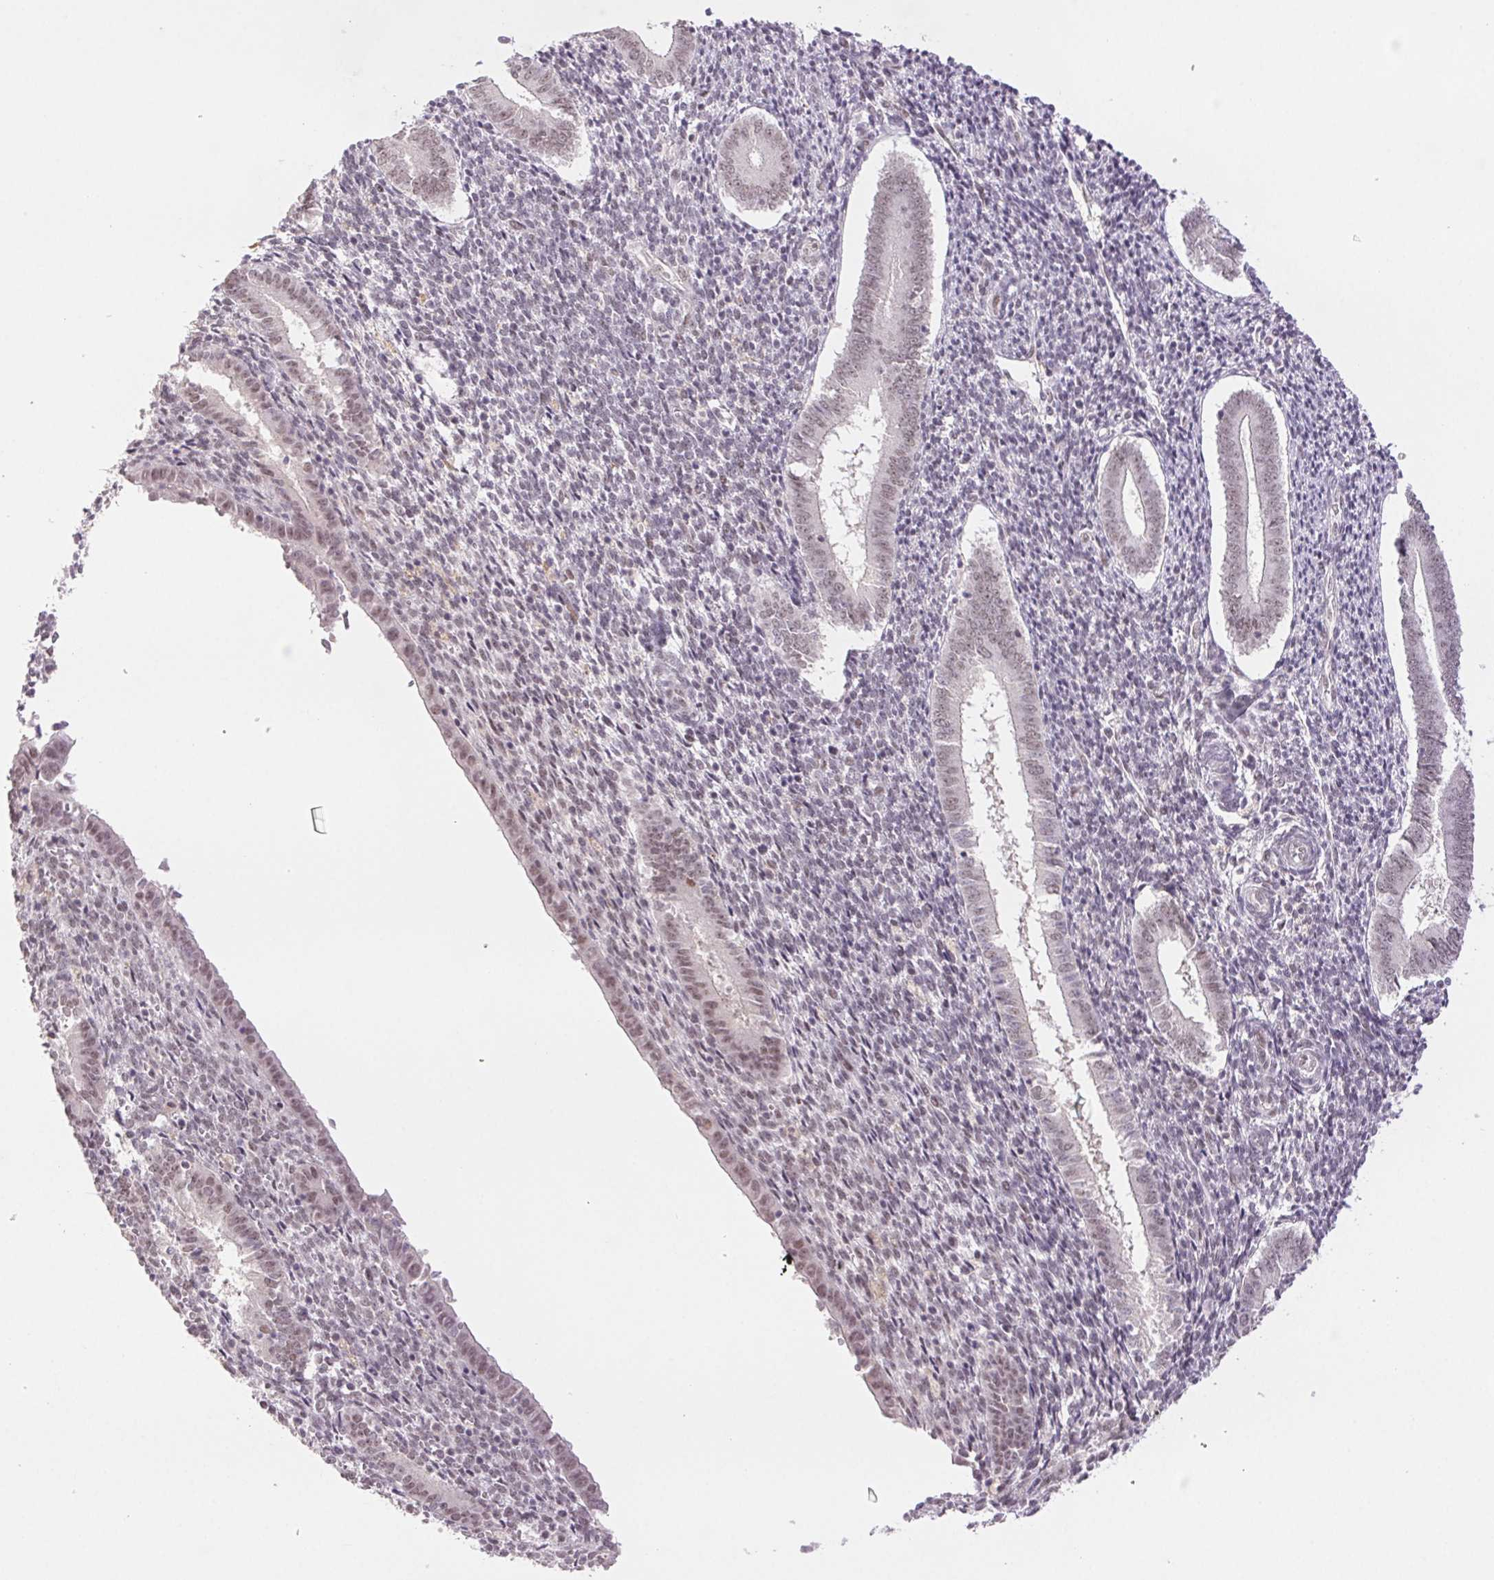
{"staining": {"intensity": "moderate", "quantity": "25%-75%", "location": "nuclear"}, "tissue": "endometrium", "cell_type": "Cells in endometrial stroma", "image_type": "normal", "snomed": [{"axis": "morphology", "description": "Normal tissue, NOS"}, {"axis": "topography", "description": "Endometrium"}], "caption": "Moderate nuclear protein expression is appreciated in about 25%-75% of cells in endometrial stroma in endometrium. The staining is performed using DAB (3,3'-diaminobenzidine) brown chromogen to label protein expression. The nuclei are counter-stained blue using hematoxylin.", "gene": "PRPF18", "patient": {"sex": "female", "age": 25}}